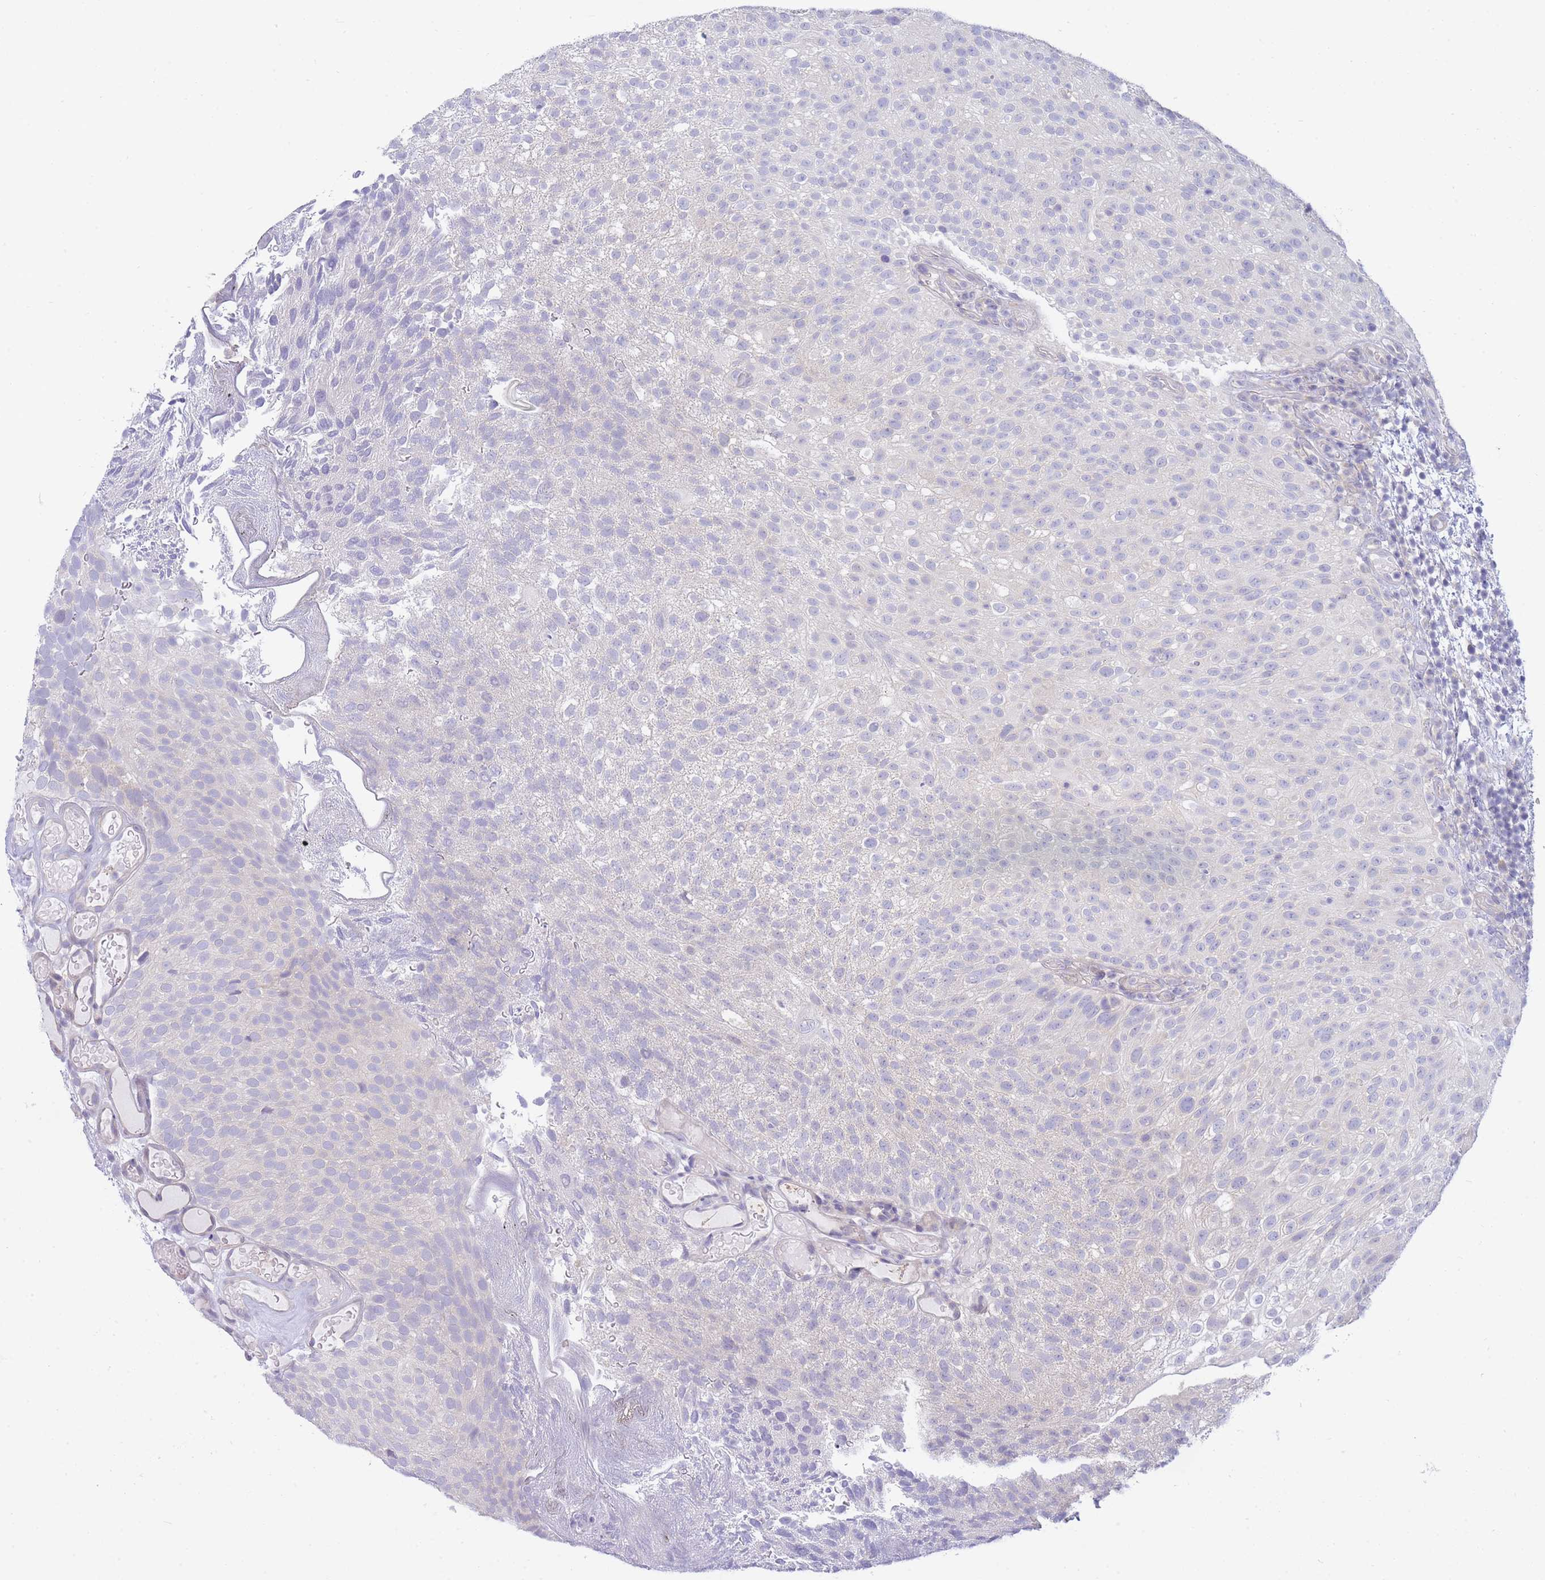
{"staining": {"intensity": "negative", "quantity": "none", "location": "none"}, "tissue": "urothelial cancer", "cell_type": "Tumor cells", "image_type": "cancer", "snomed": [{"axis": "morphology", "description": "Urothelial carcinoma, Low grade"}, {"axis": "topography", "description": "Urinary bladder"}], "caption": "IHC photomicrograph of neoplastic tissue: human urothelial cancer stained with DAB demonstrates no significant protein staining in tumor cells.", "gene": "SUGT1", "patient": {"sex": "male", "age": 78}}